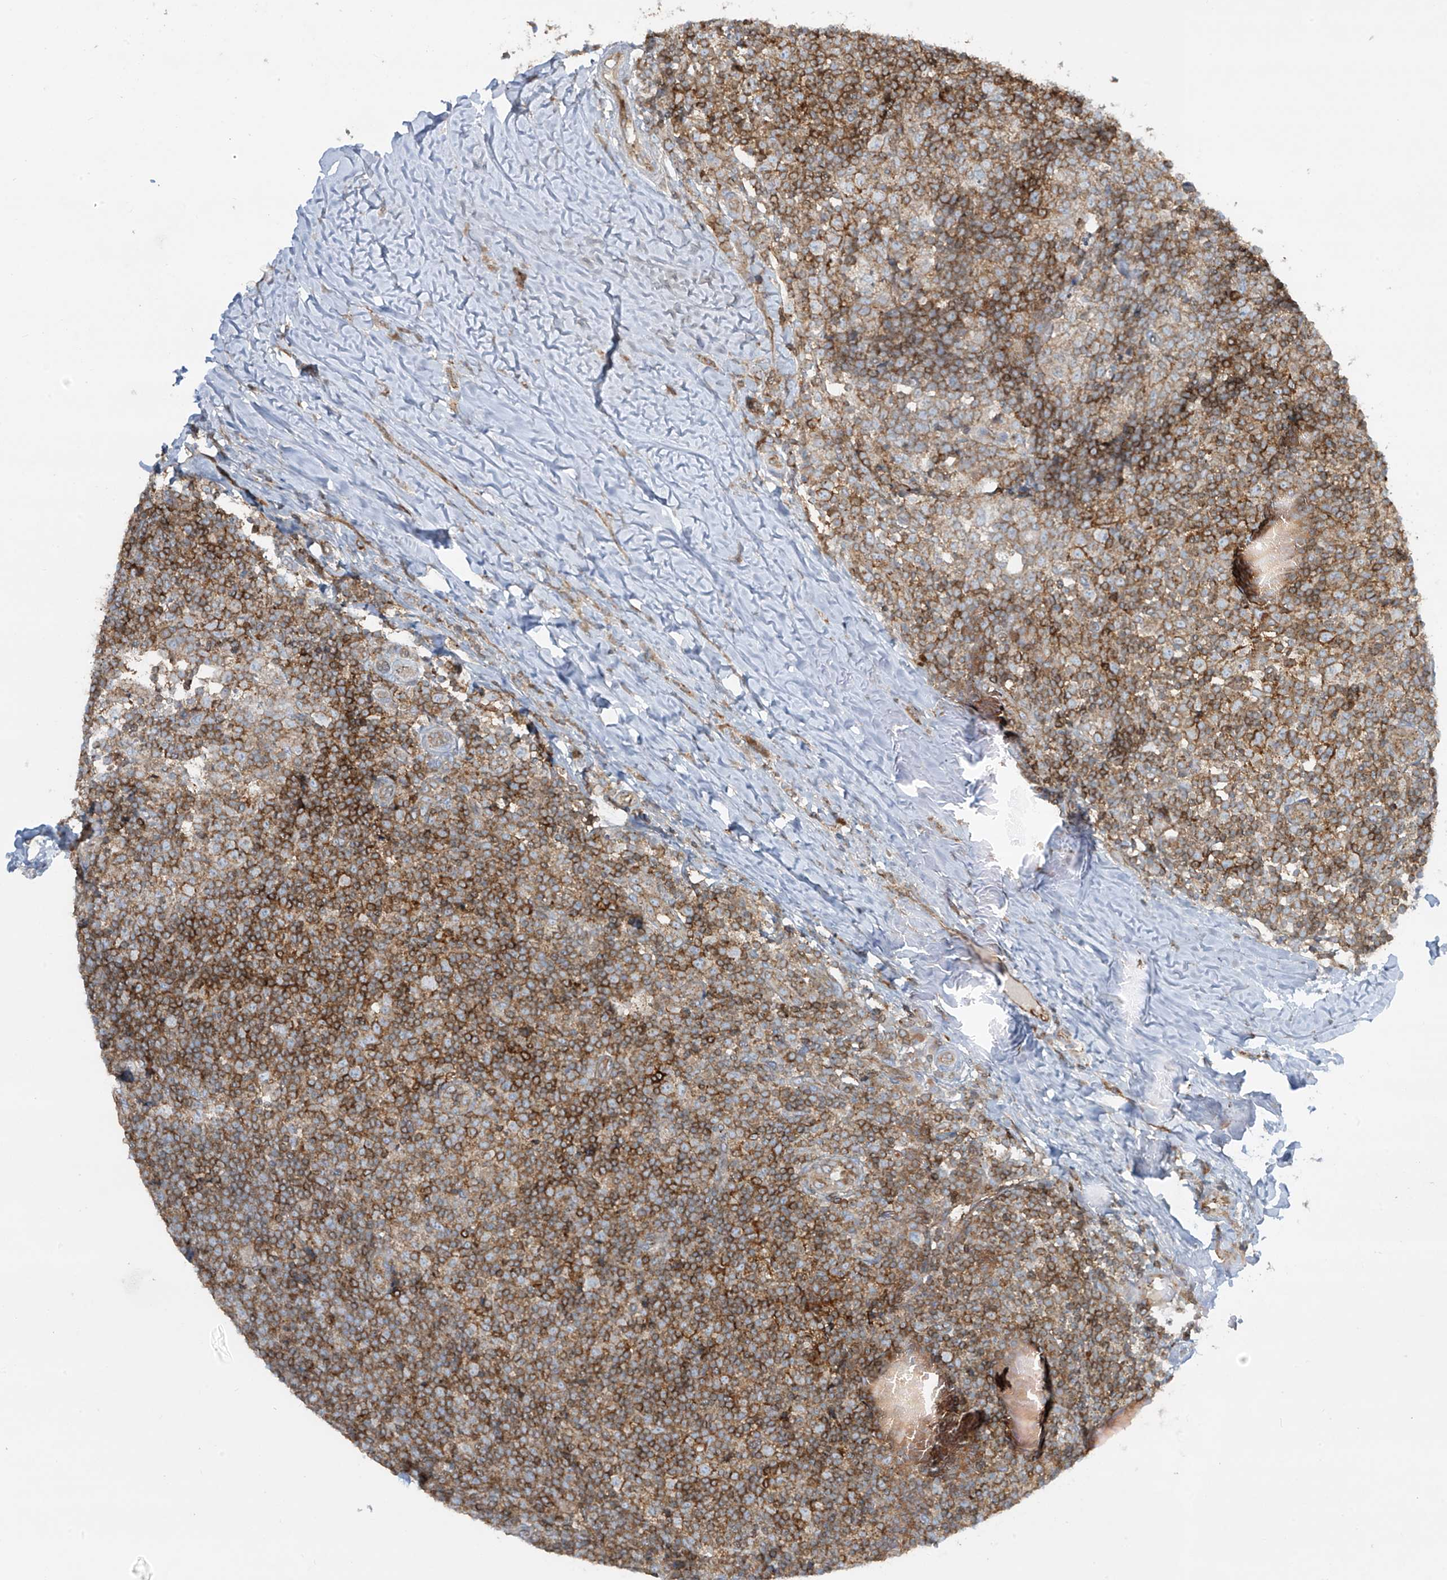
{"staining": {"intensity": "moderate", "quantity": ">75%", "location": "cytoplasmic/membranous"}, "tissue": "tonsil", "cell_type": "Germinal center cells", "image_type": "normal", "snomed": [{"axis": "morphology", "description": "Normal tissue, NOS"}, {"axis": "topography", "description": "Tonsil"}], "caption": "Protein expression analysis of benign tonsil displays moderate cytoplasmic/membranous staining in approximately >75% of germinal center cells. (DAB (3,3'-diaminobenzidine) = brown stain, brightfield microscopy at high magnification).", "gene": "HLA", "patient": {"sex": "female", "age": 19}}